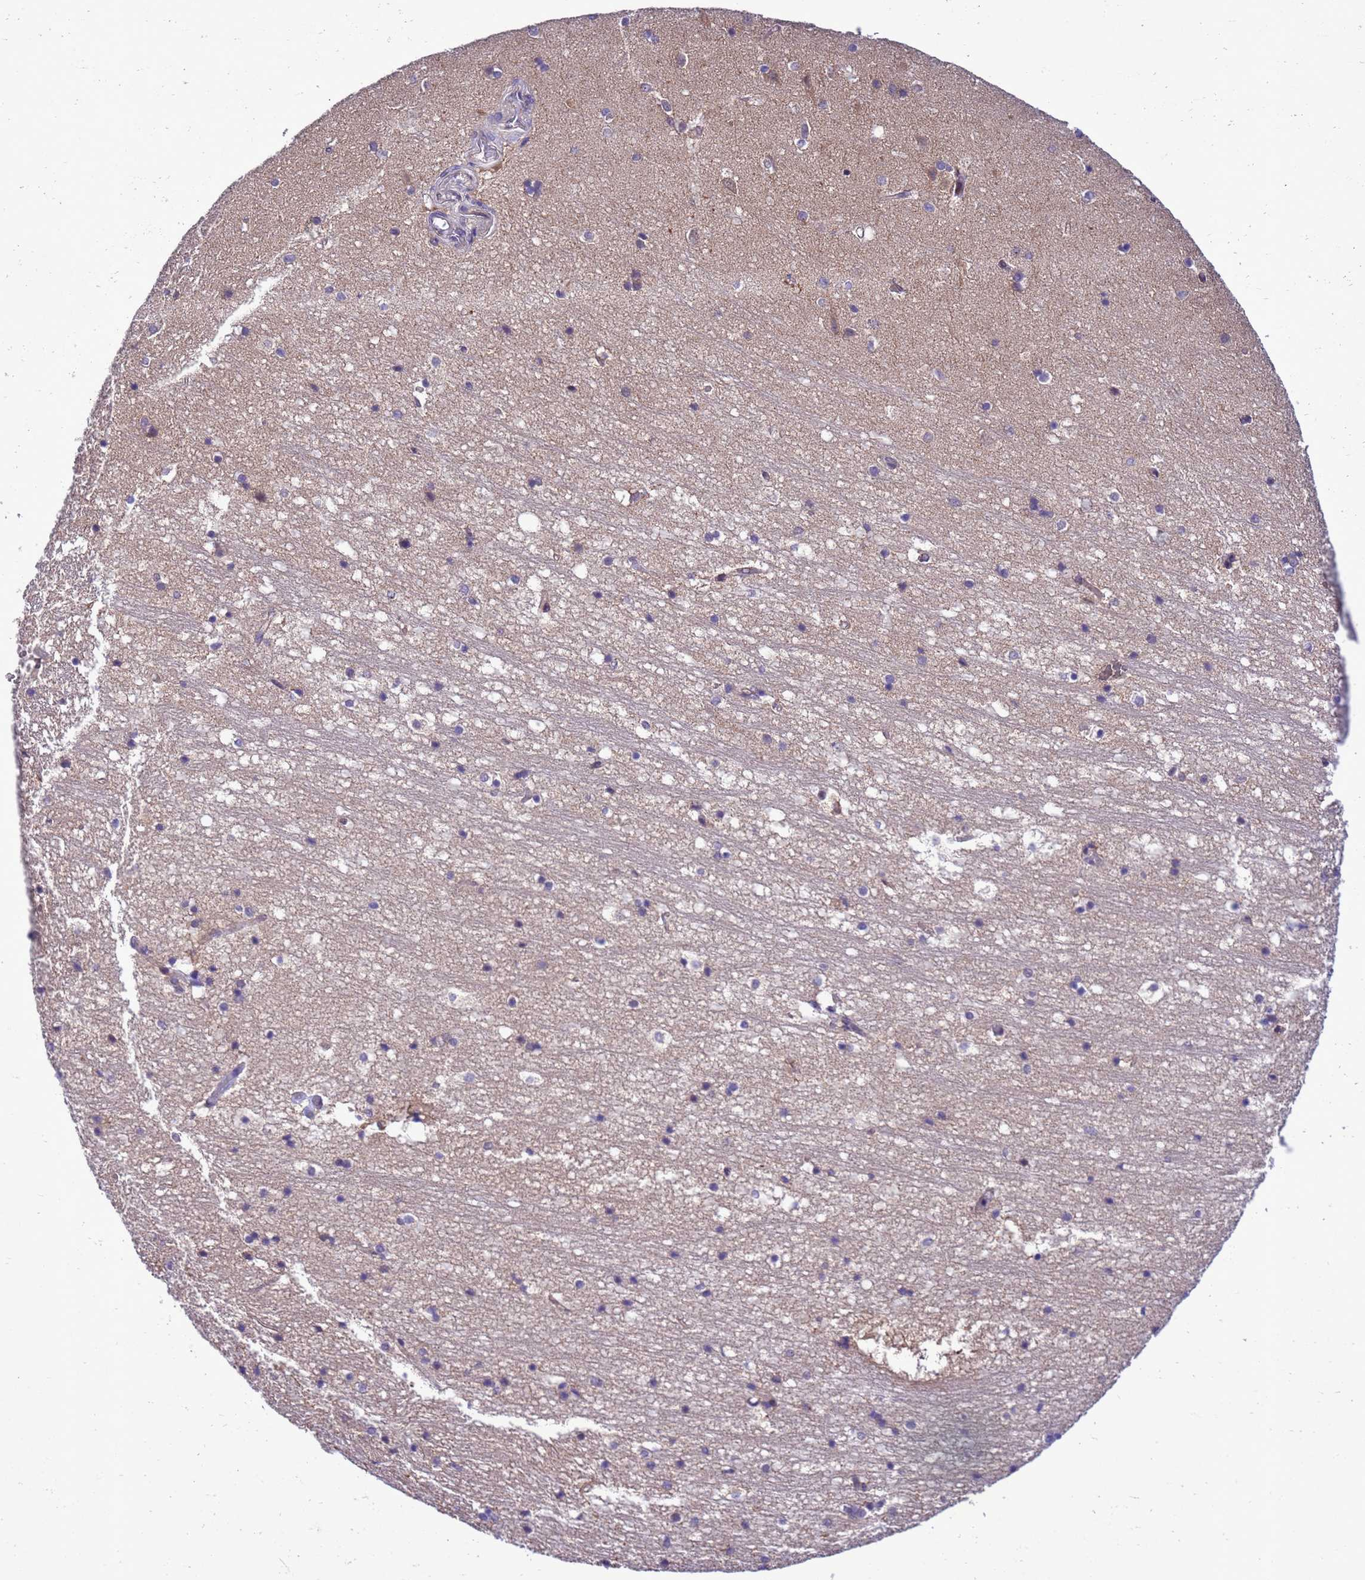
{"staining": {"intensity": "weak", "quantity": "<25%", "location": "cytoplasmic/membranous"}, "tissue": "hippocampus", "cell_type": "Glial cells", "image_type": "normal", "snomed": [{"axis": "morphology", "description": "Normal tissue, NOS"}, {"axis": "topography", "description": "Hippocampus"}], "caption": "This is a photomicrograph of immunohistochemistry (IHC) staining of unremarkable hippocampus, which shows no positivity in glial cells. (Brightfield microscopy of DAB (3,3'-diaminobenzidine) IHC at high magnification).", "gene": "RASD1", "patient": {"sex": "female", "age": 52}}